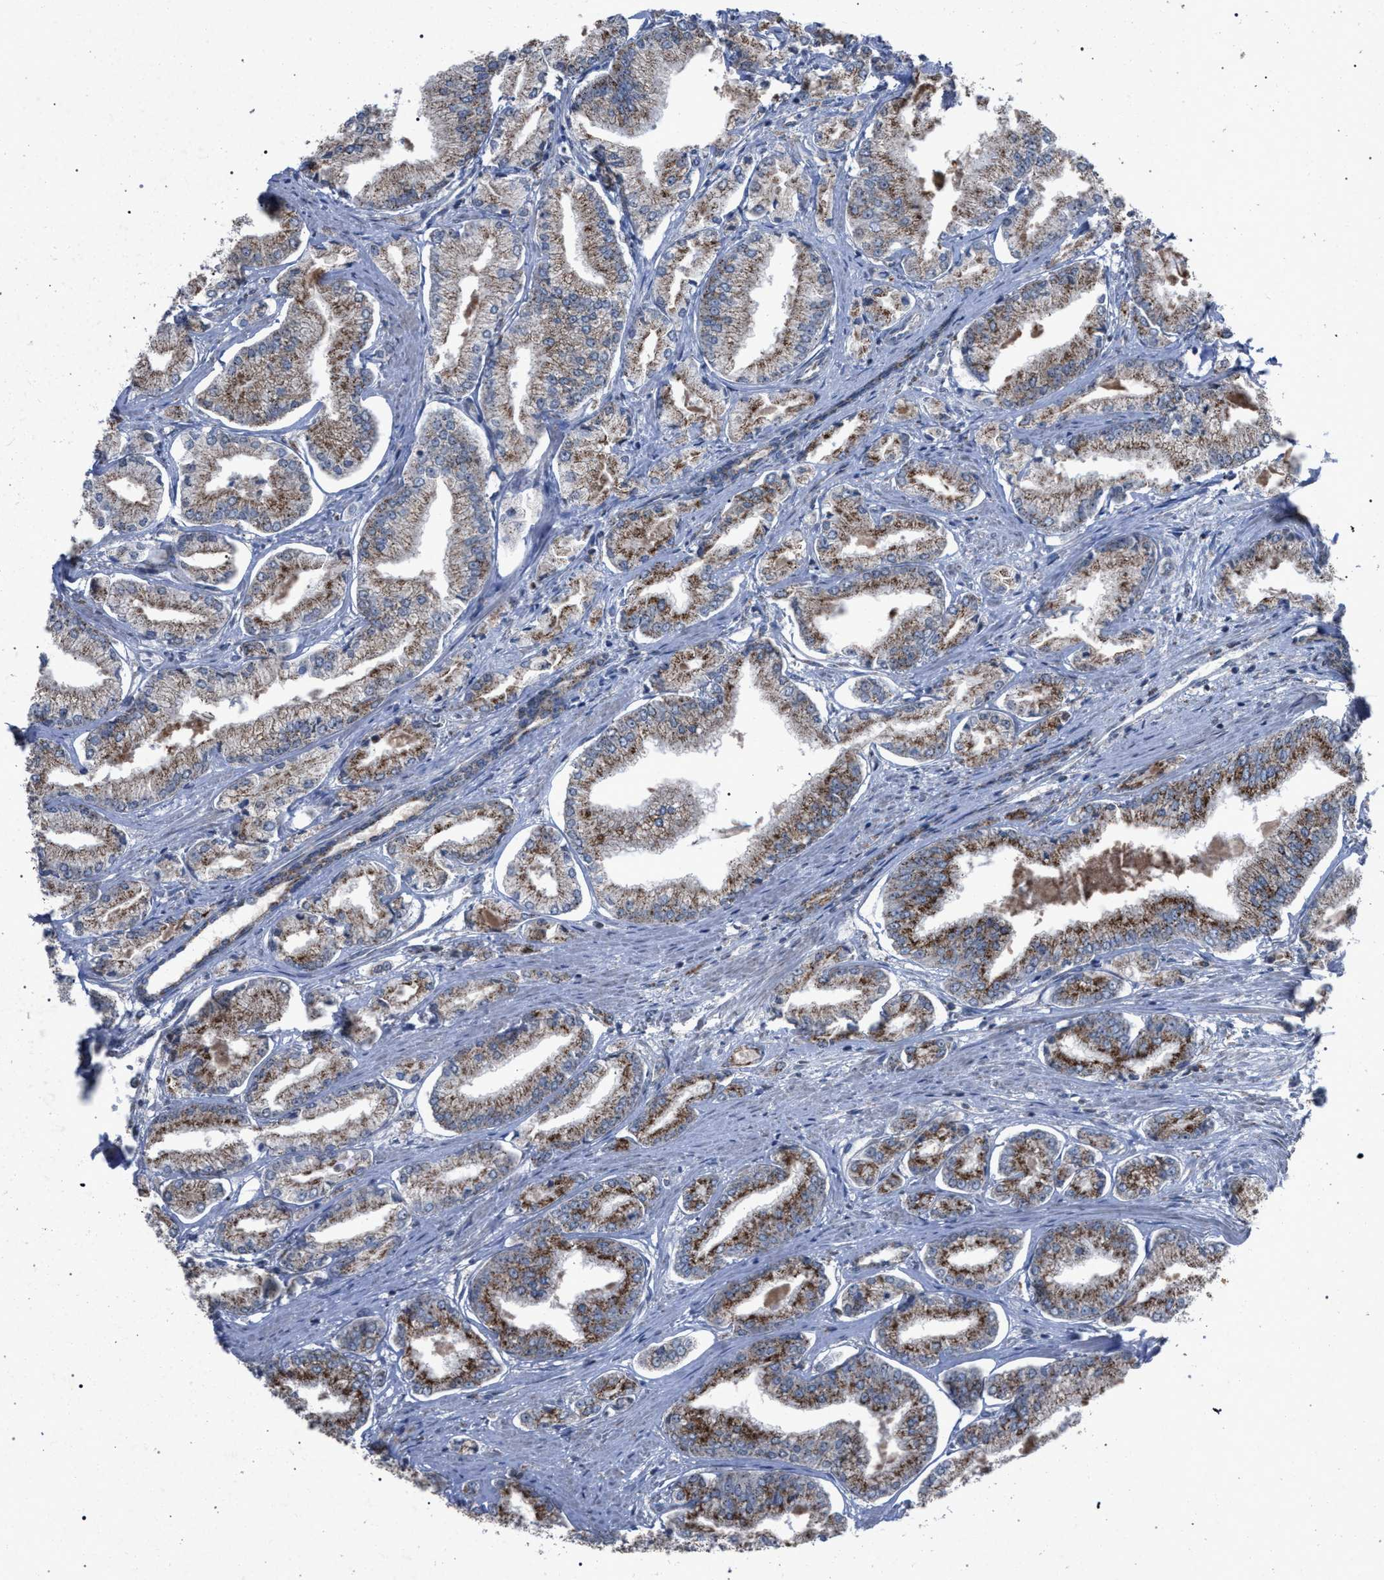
{"staining": {"intensity": "moderate", "quantity": ">75%", "location": "cytoplasmic/membranous"}, "tissue": "prostate cancer", "cell_type": "Tumor cells", "image_type": "cancer", "snomed": [{"axis": "morphology", "description": "Adenocarcinoma, Low grade"}, {"axis": "topography", "description": "Prostate"}], "caption": "About >75% of tumor cells in prostate low-grade adenocarcinoma reveal moderate cytoplasmic/membranous protein staining as visualized by brown immunohistochemical staining.", "gene": "HSD17B4", "patient": {"sex": "male", "age": 52}}